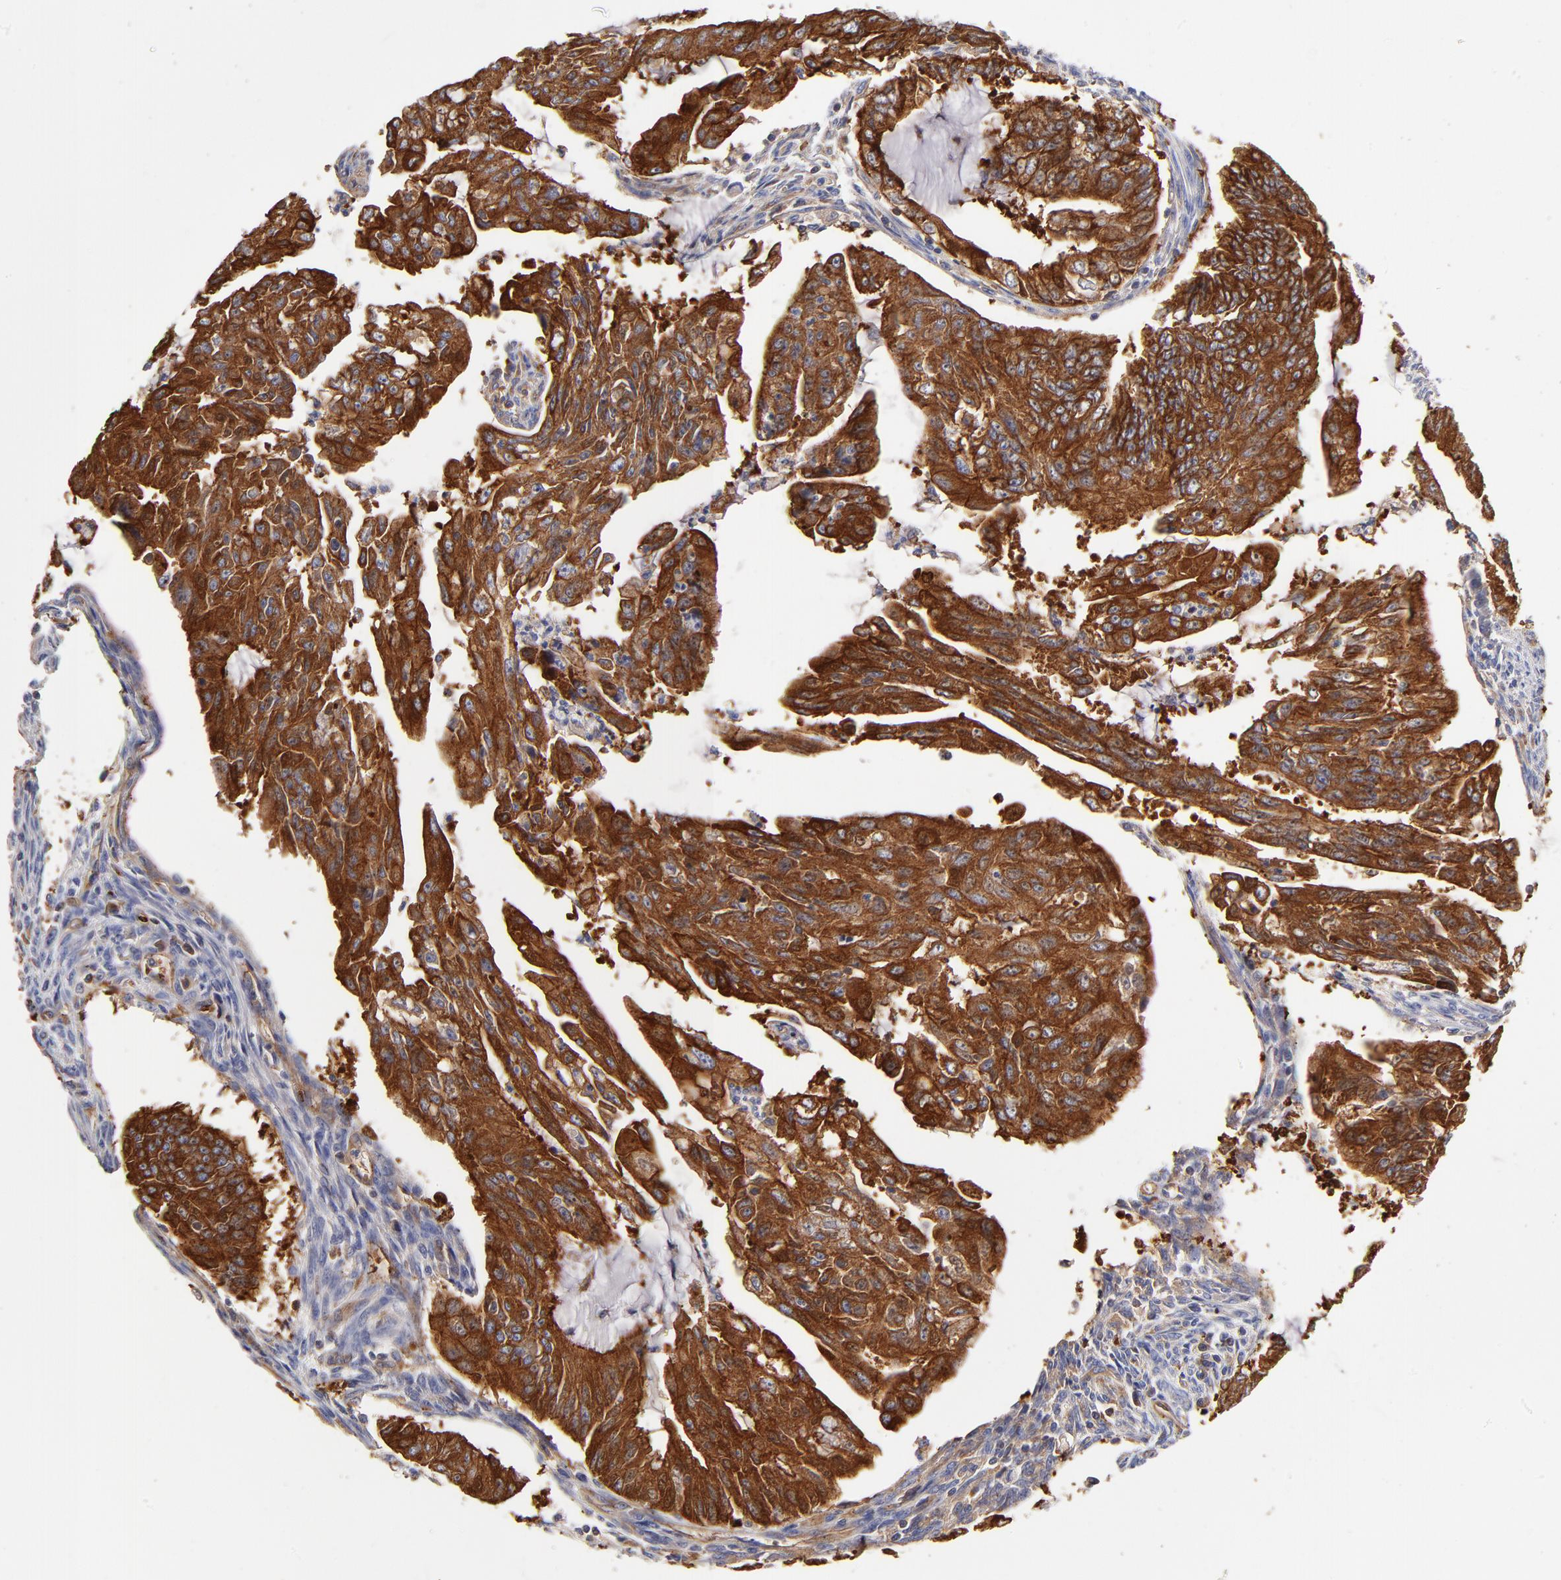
{"staining": {"intensity": "strong", "quantity": ">75%", "location": "cytoplasmic/membranous"}, "tissue": "endometrial cancer", "cell_type": "Tumor cells", "image_type": "cancer", "snomed": [{"axis": "morphology", "description": "Adenocarcinoma, NOS"}, {"axis": "topography", "description": "Endometrium"}], "caption": "IHC of adenocarcinoma (endometrial) shows high levels of strong cytoplasmic/membranous positivity in approximately >75% of tumor cells.", "gene": "CD2AP", "patient": {"sex": "female", "age": 75}}